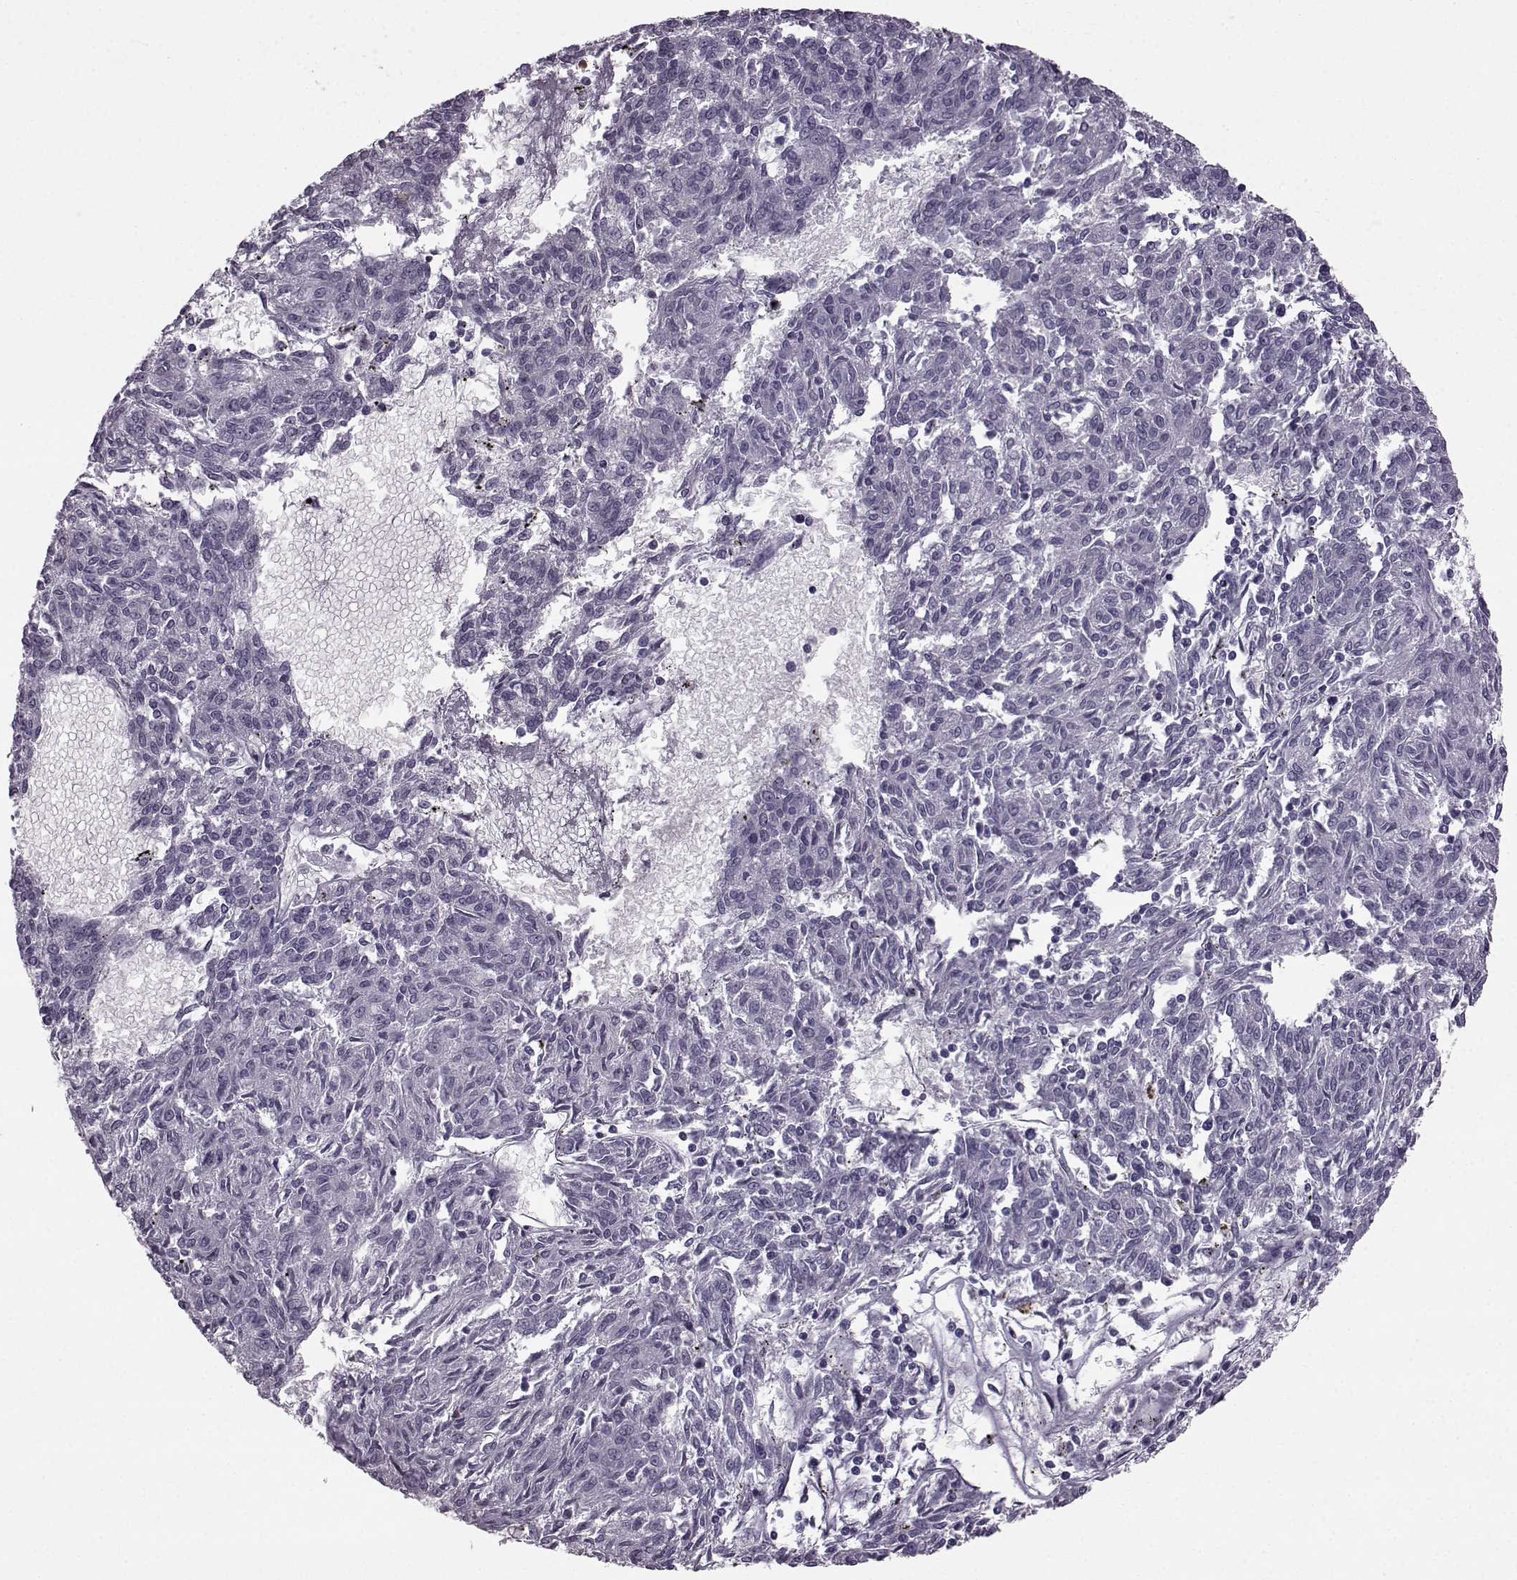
{"staining": {"intensity": "negative", "quantity": "none", "location": "none"}, "tissue": "melanoma", "cell_type": "Tumor cells", "image_type": "cancer", "snomed": [{"axis": "morphology", "description": "Malignant melanoma, NOS"}, {"axis": "topography", "description": "Skin"}], "caption": "Tumor cells show no significant expression in melanoma.", "gene": "SLC28A2", "patient": {"sex": "female", "age": 72}}